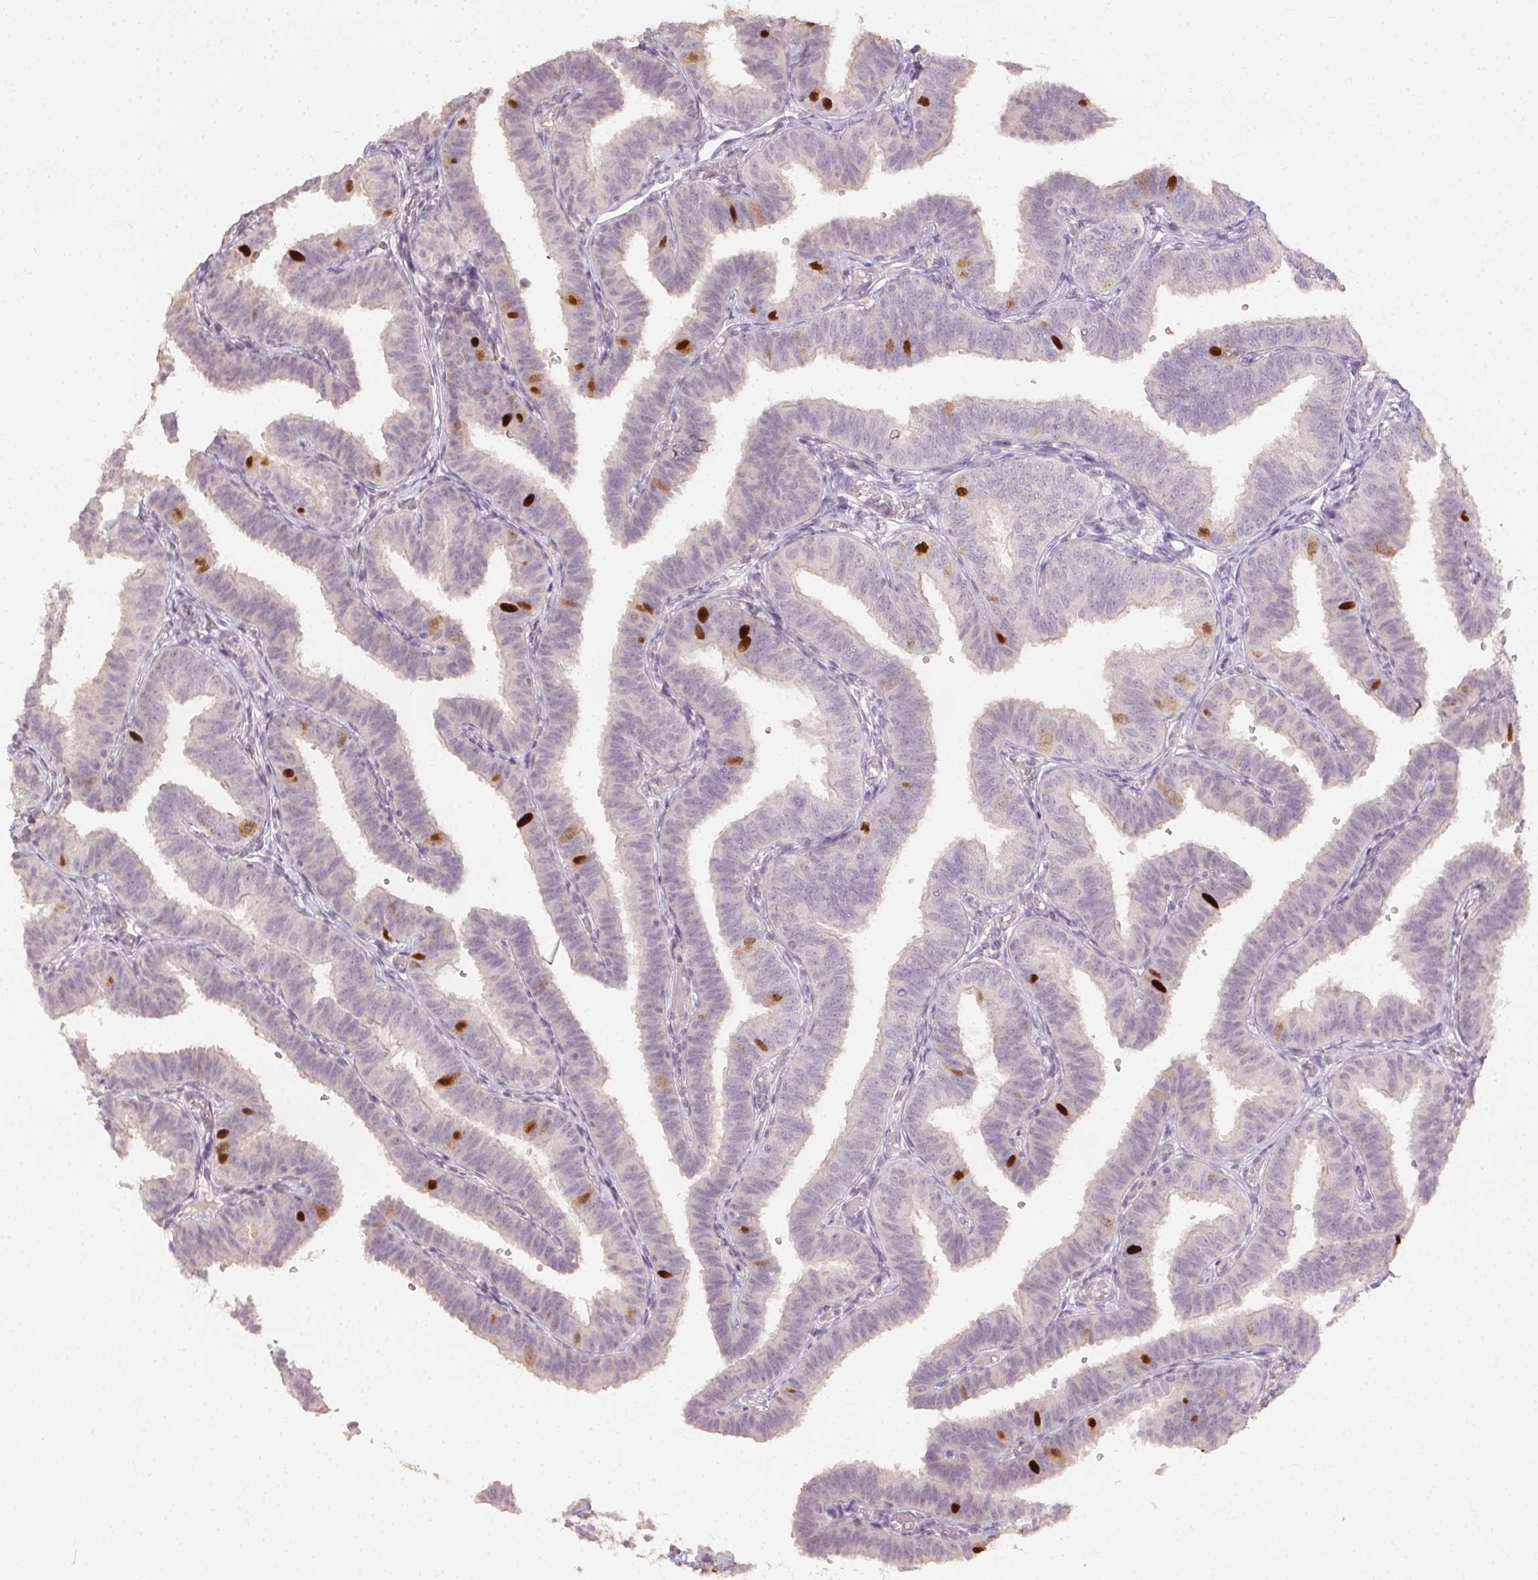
{"staining": {"intensity": "strong", "quantity": "<25%", "location": "nuclear"}, "tissue": "fallopian tube", "cell_type": "Glandular cells", "image_type": "normal", "snomed": [{"axis": "morphology", "description": "Normal tissue, NOS"}, {"axis": "topography", "description": "Fallopian tube"}], "caption": "The micrograph displays a brown stain indicating the presence of a protein in the nuclear of glandular cells in fallopian tube. The staining is performed using DAB (3,3'-diaminobenzidine) brown chromogen to label protein expression. The nuclei are counter-stained blue using hematoxylin.", "gene": "ANLN", "patient": {"sex": "female", "age": 25}}